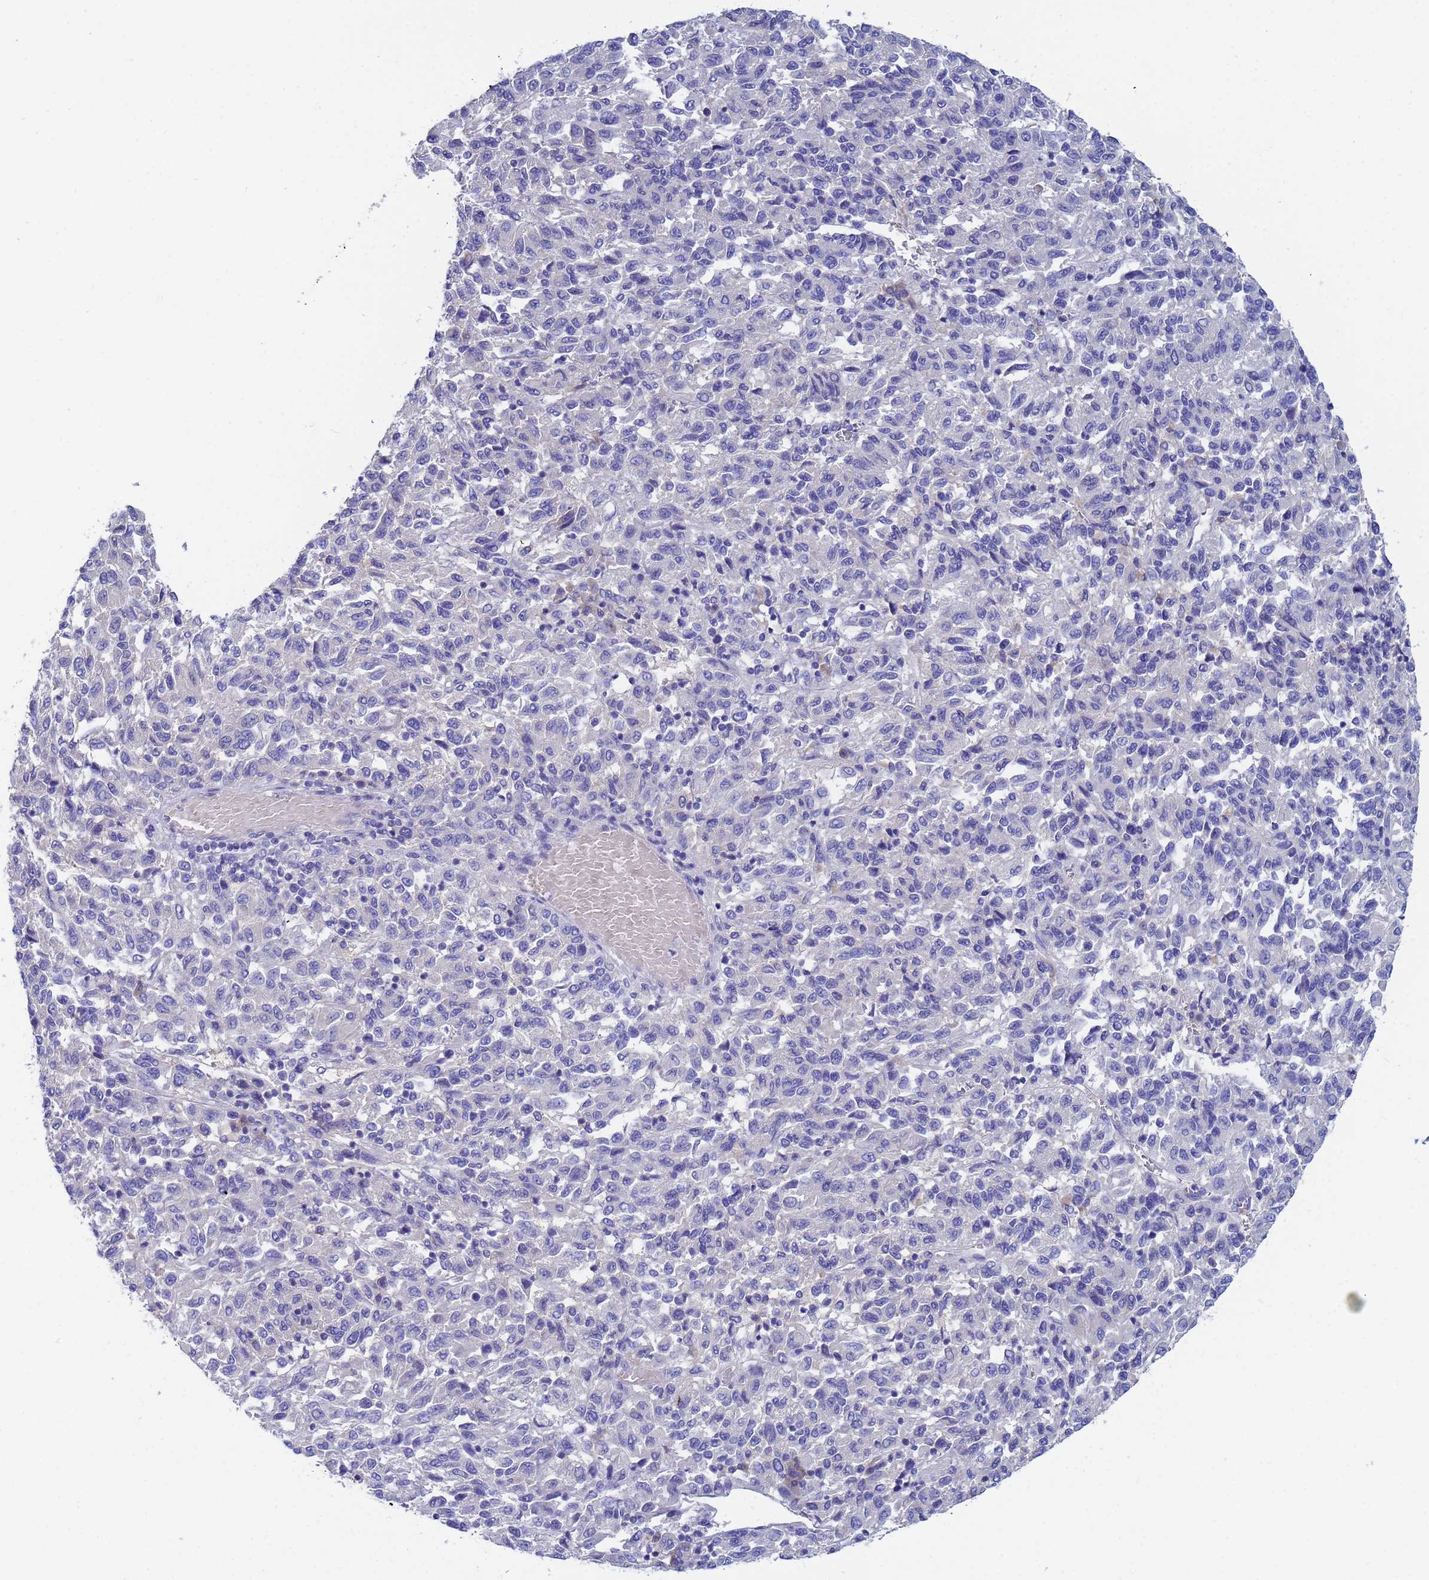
{"staining": {"intensity": "negative", "quantity": "none", "location": "none"}, "tissue": "melanoma", "cell_type": "Tumor cells", "image_type": "cancer", "snomed": [{"axis": "morphology", "description": "Malignant melanoma, Metastatic site"}, {"axis": "topography", "description": "Lung"}], "caption": "The immunohistochemistry (IHC) micrograph has no significant staining in tumor cells of malignant melanoma (metastatic site) tissue.", "gene": "UBE2O", "patient": {"sex": "male", "age": 64}}